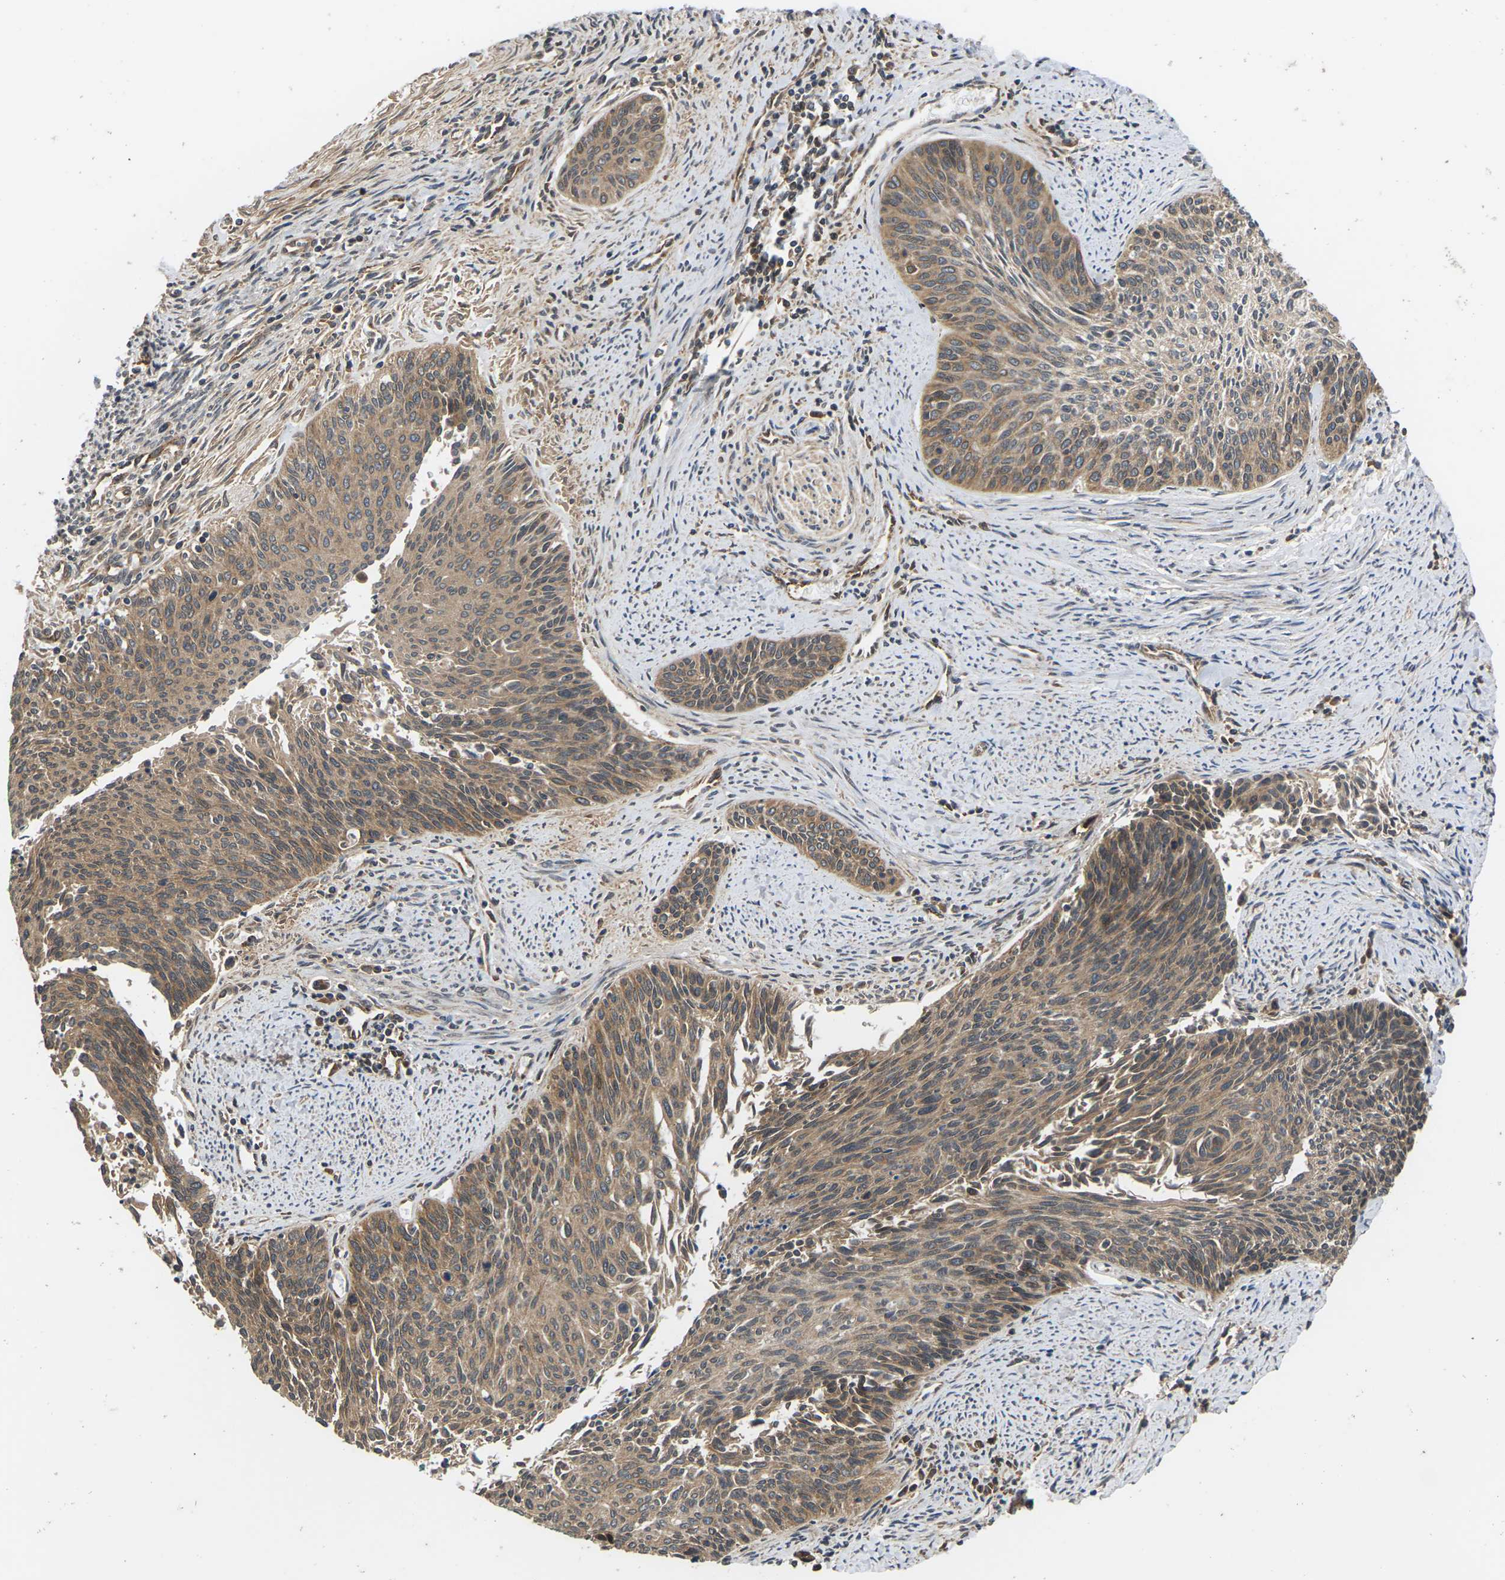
{"staining": {"intensity": "moderate", "quantity": ">75%", "location": "cytoplasmic/membranous"}, "tissue": "cervical cancer", "cell_type": "Tumor cells", "image_type": "cancer", "snomed": [{"axis": "morphology", "description": "Squamous cell carcinoma, NOS"}, {"axis": "topography", "description": "Cervix"}], "caption": "The micrograph displays staining of squamous cell carcinoma (cervical), revealing moderate cytoplasmic/membranous protein staining (brown color) within tumor cells.", "gene": "NRAS", "patient": {"sex": "female", "age": 55}}